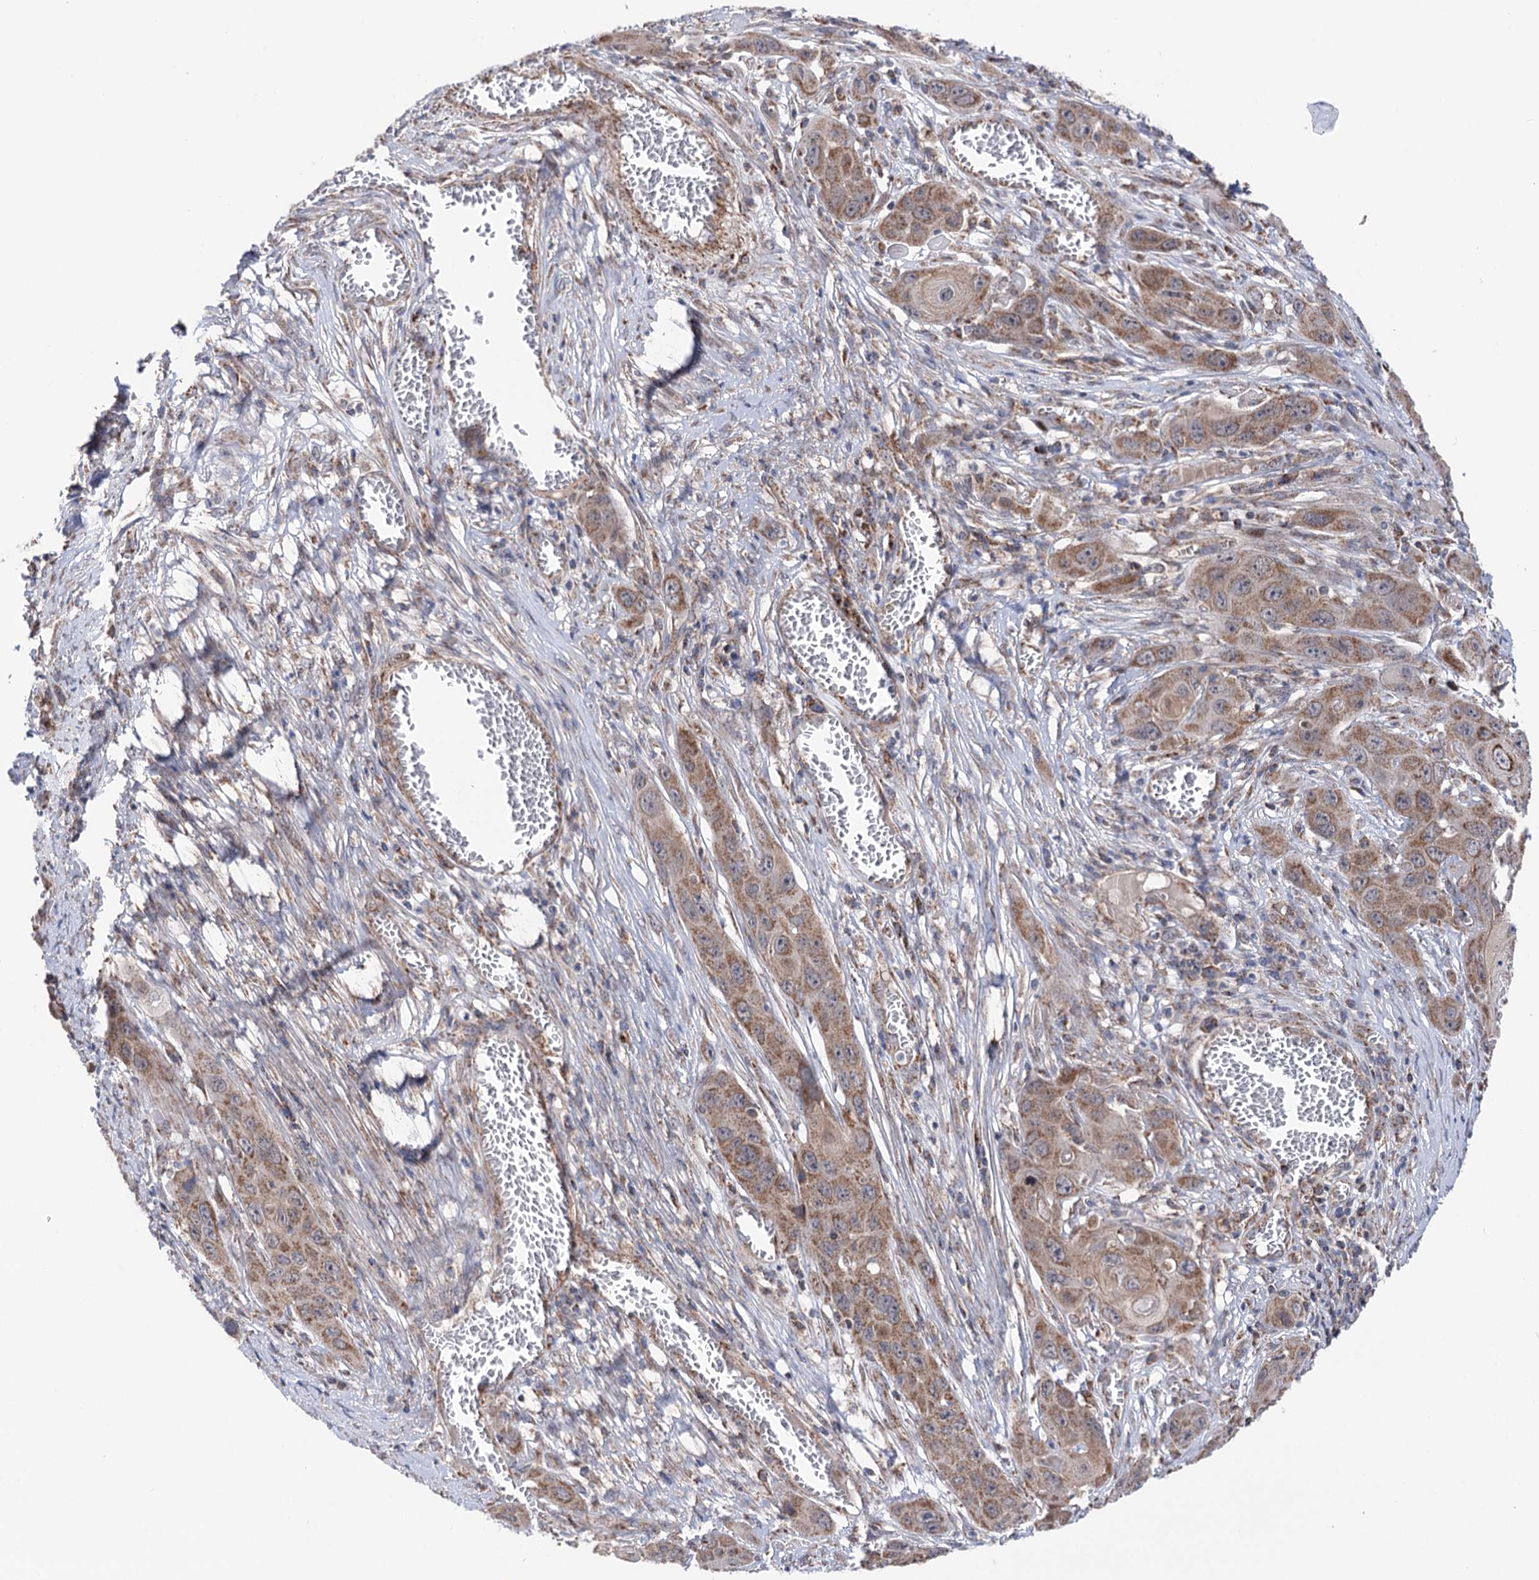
{"staining": {"intensity": "moderate", "quantity": ">75%", "location": "cytoplasmic/membranous"}, "tissue": "skin cancer", "cell_type": "Tumor cells", "image_type": "cancer", "snomed": [{"axis": "morphology", "description": "Squamous cell carcinoma, NOS"}, {"axis": "topography", "description": "Skin"}], "caption": "Moderate cytoplasmic/membranous positivity for a protein is present in about >75% of tumor cells of skin cancer (squamous cell carcinoma) using immunohistochemistry.", "gene": "SUCLA2", "patient": {"sex": "male", "age": 55}}